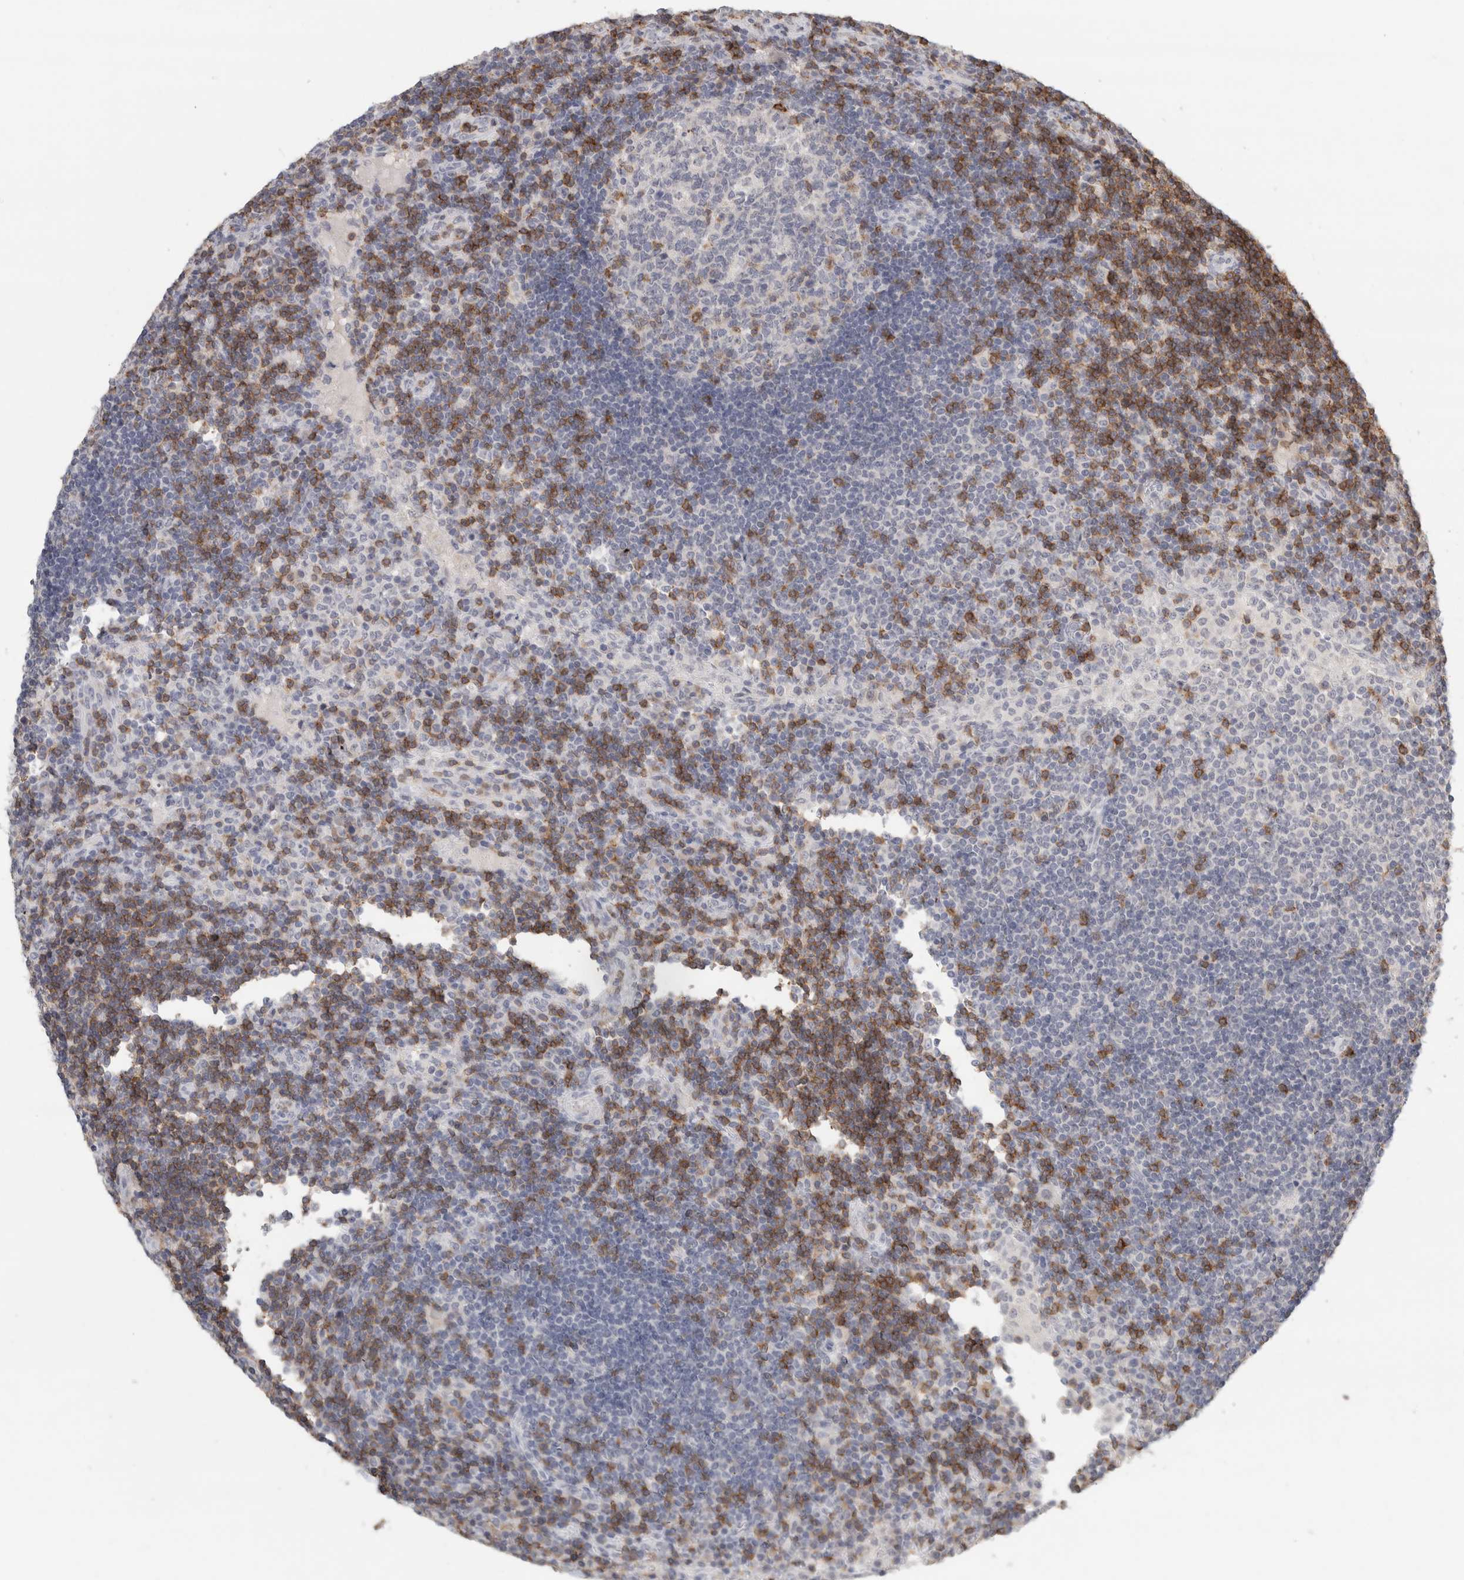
{"staining": {"intensity": "moderate", "quantity": "<25%", "location": "cytoplasmic/membranous"}, "tissue": "lymph node", "cell_type": "Germinal center cells", "image_type": "normal", "snomed": [{"axis": "morphology", "description": "Normal tissue, NOS"}, {"axis": "topography", "description": "Lymph node"}], "caption": "The histopathology image shows a brown stain indicating the presence of a protein in the cytoplasmic/membranous of germinal center cells in lymph node. (DAB (3,3'-diaminobenzidine) IHC, brown staining for protein, blue staining for nuclei).", "gene": "TRAT1", "patient": {"sex": "female", "age": 53}}